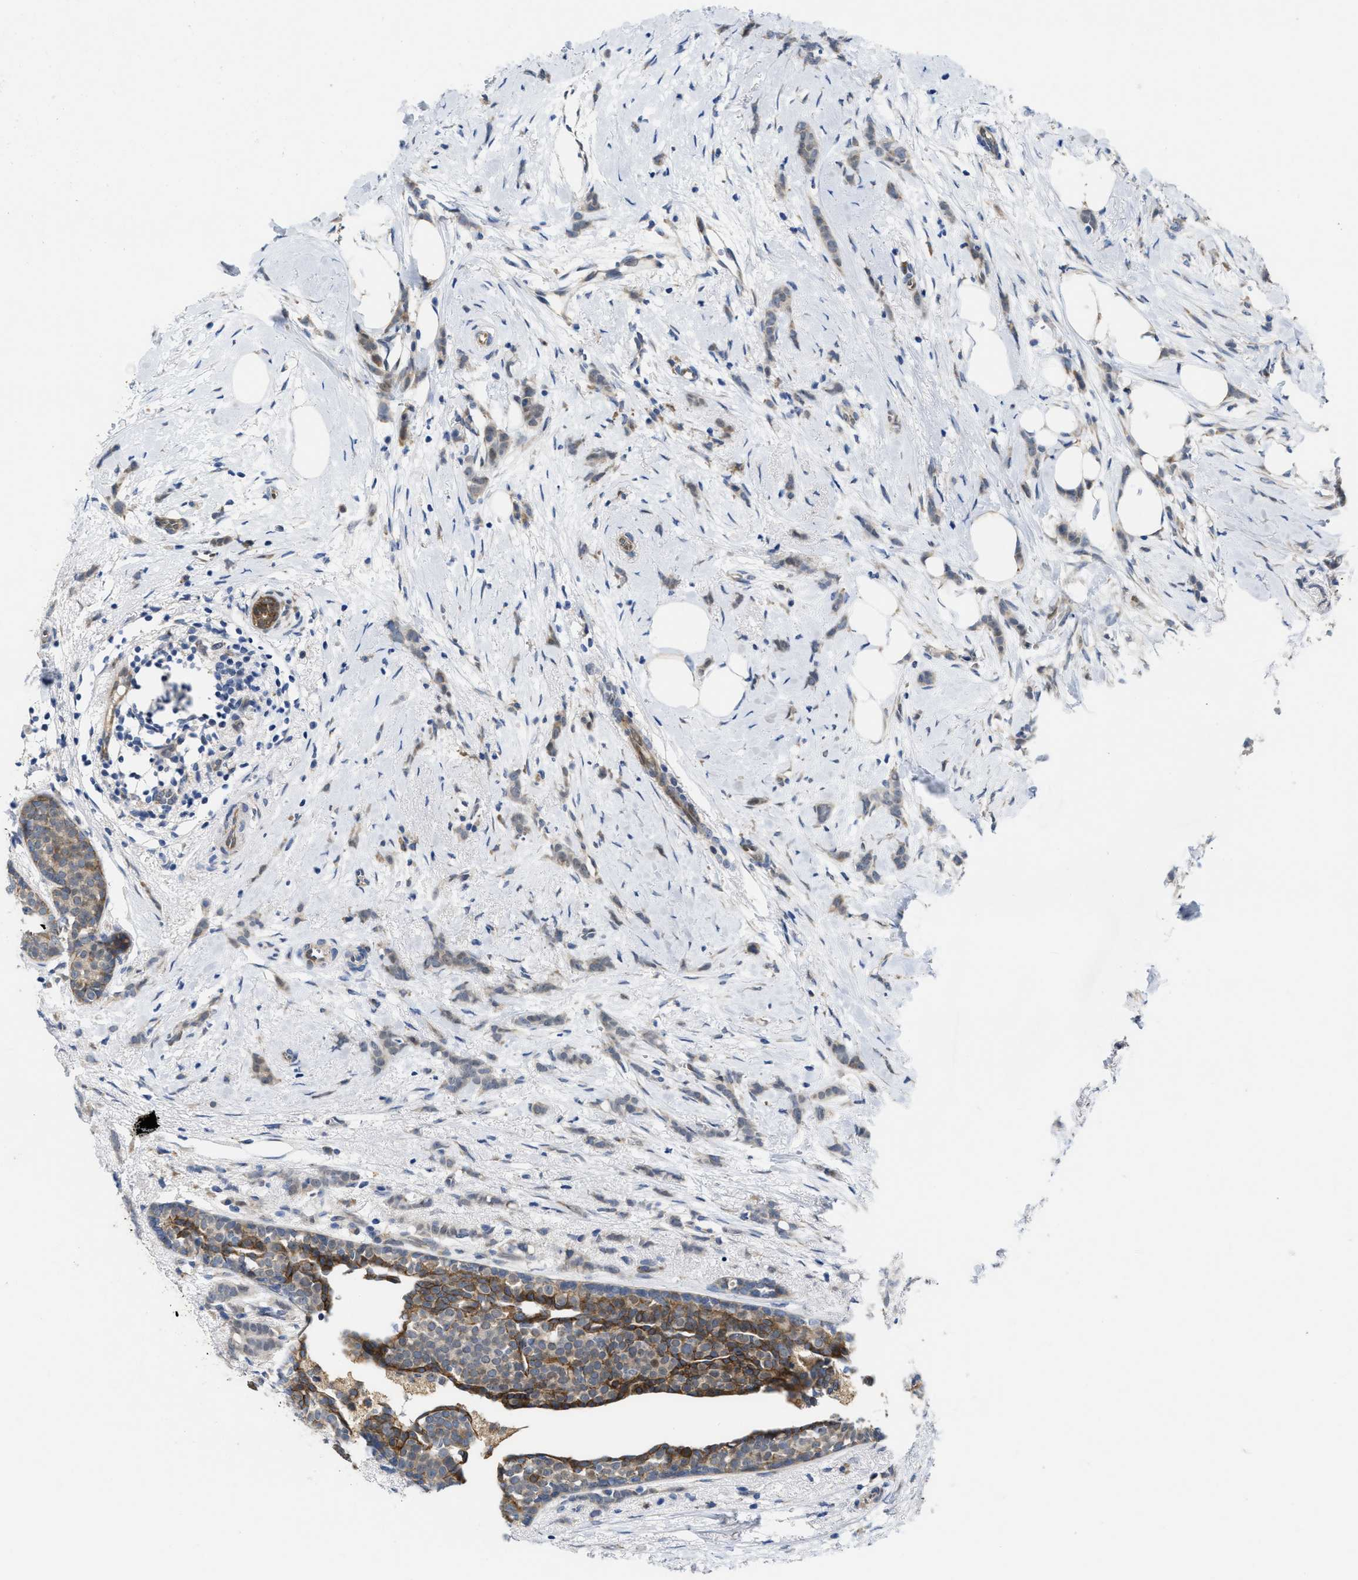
{"staining": {"intensity": "weak", "quantity": "<25%", "location": "cytoplasmic/membranous"}, "tissue": "breast cancer", "cell_type": "Tumor cells", "image_type": "cancer", "snomed": [{"axis": "morphology", "description": "Lobular carcinoma, in situ"}, {"axis": "morphology", "description": "Lobular carcinoma"}, {"axis": "topography", "description": "Breast"}], "caption": "The image exhibits no significant expression in tumor cells of breast cancer. Brightfield microscopy of immunohistochemistry (IHC) stained with DAB (3,3'-diaminobenzidine) (brown) and hematoxylin (blue), captured at high magnification.", "gene": "CDPF1", "patient": {"sex": "female", "age": 41}}